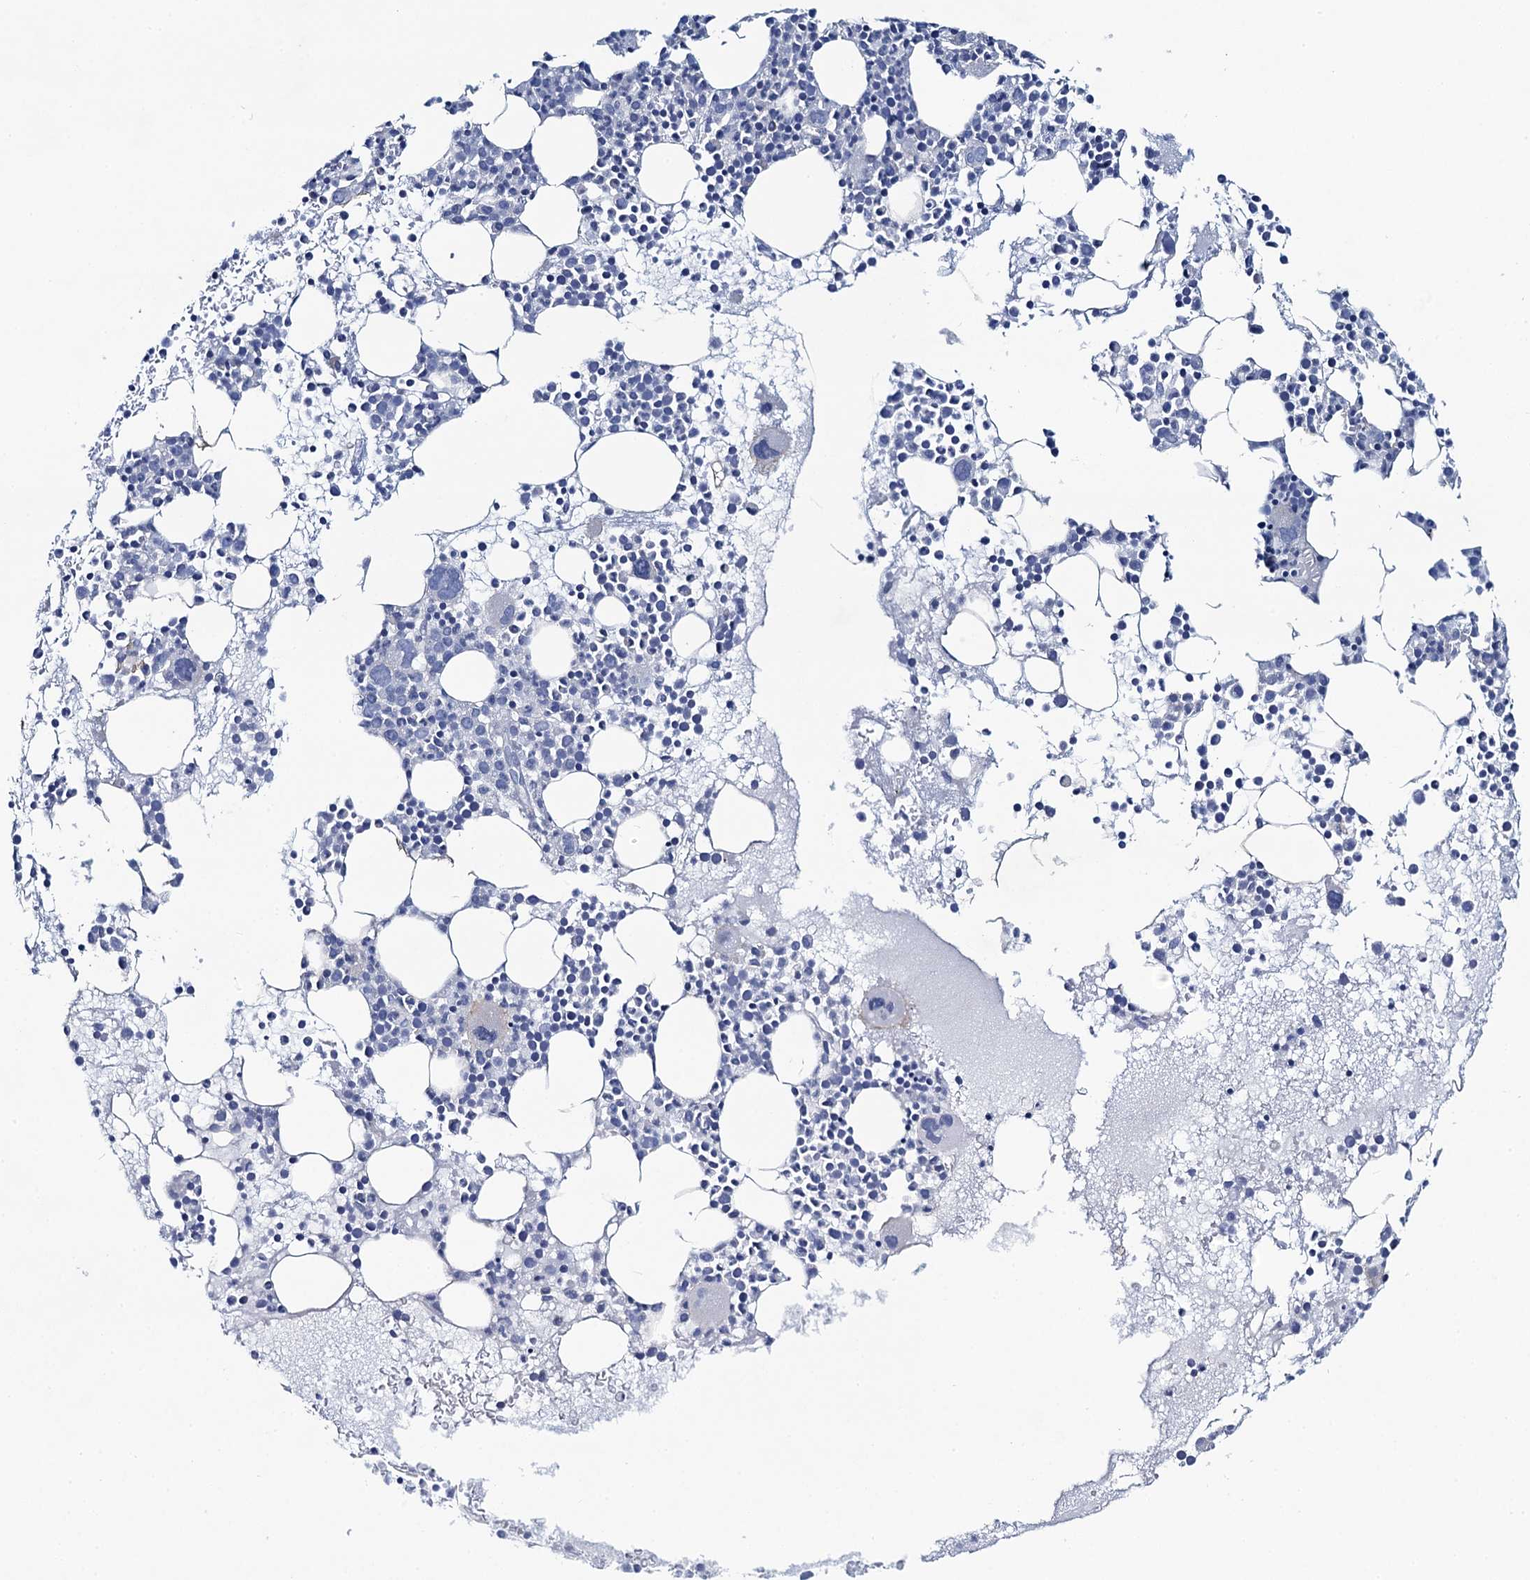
{"staining": {"intensity": "negative", "quantity": "none", "location": "none"}, "tissue": "bone marrow", "cell_type": "Hematopoietic cells", "image_type": "normal", "snomed": [{"axis": "morphology", "description": "Normal tissue, NOS"}, {"axis": "topography", "description": "Bone marrow"}], "caption": "DAB (3,3'-diaminobenzidine) immunohistochemical staining of normal human bone marrow shows no significant staining in hematopoietic cells.", "gene": "TOX3", "patient": {"sex": "female", "age": 76}}